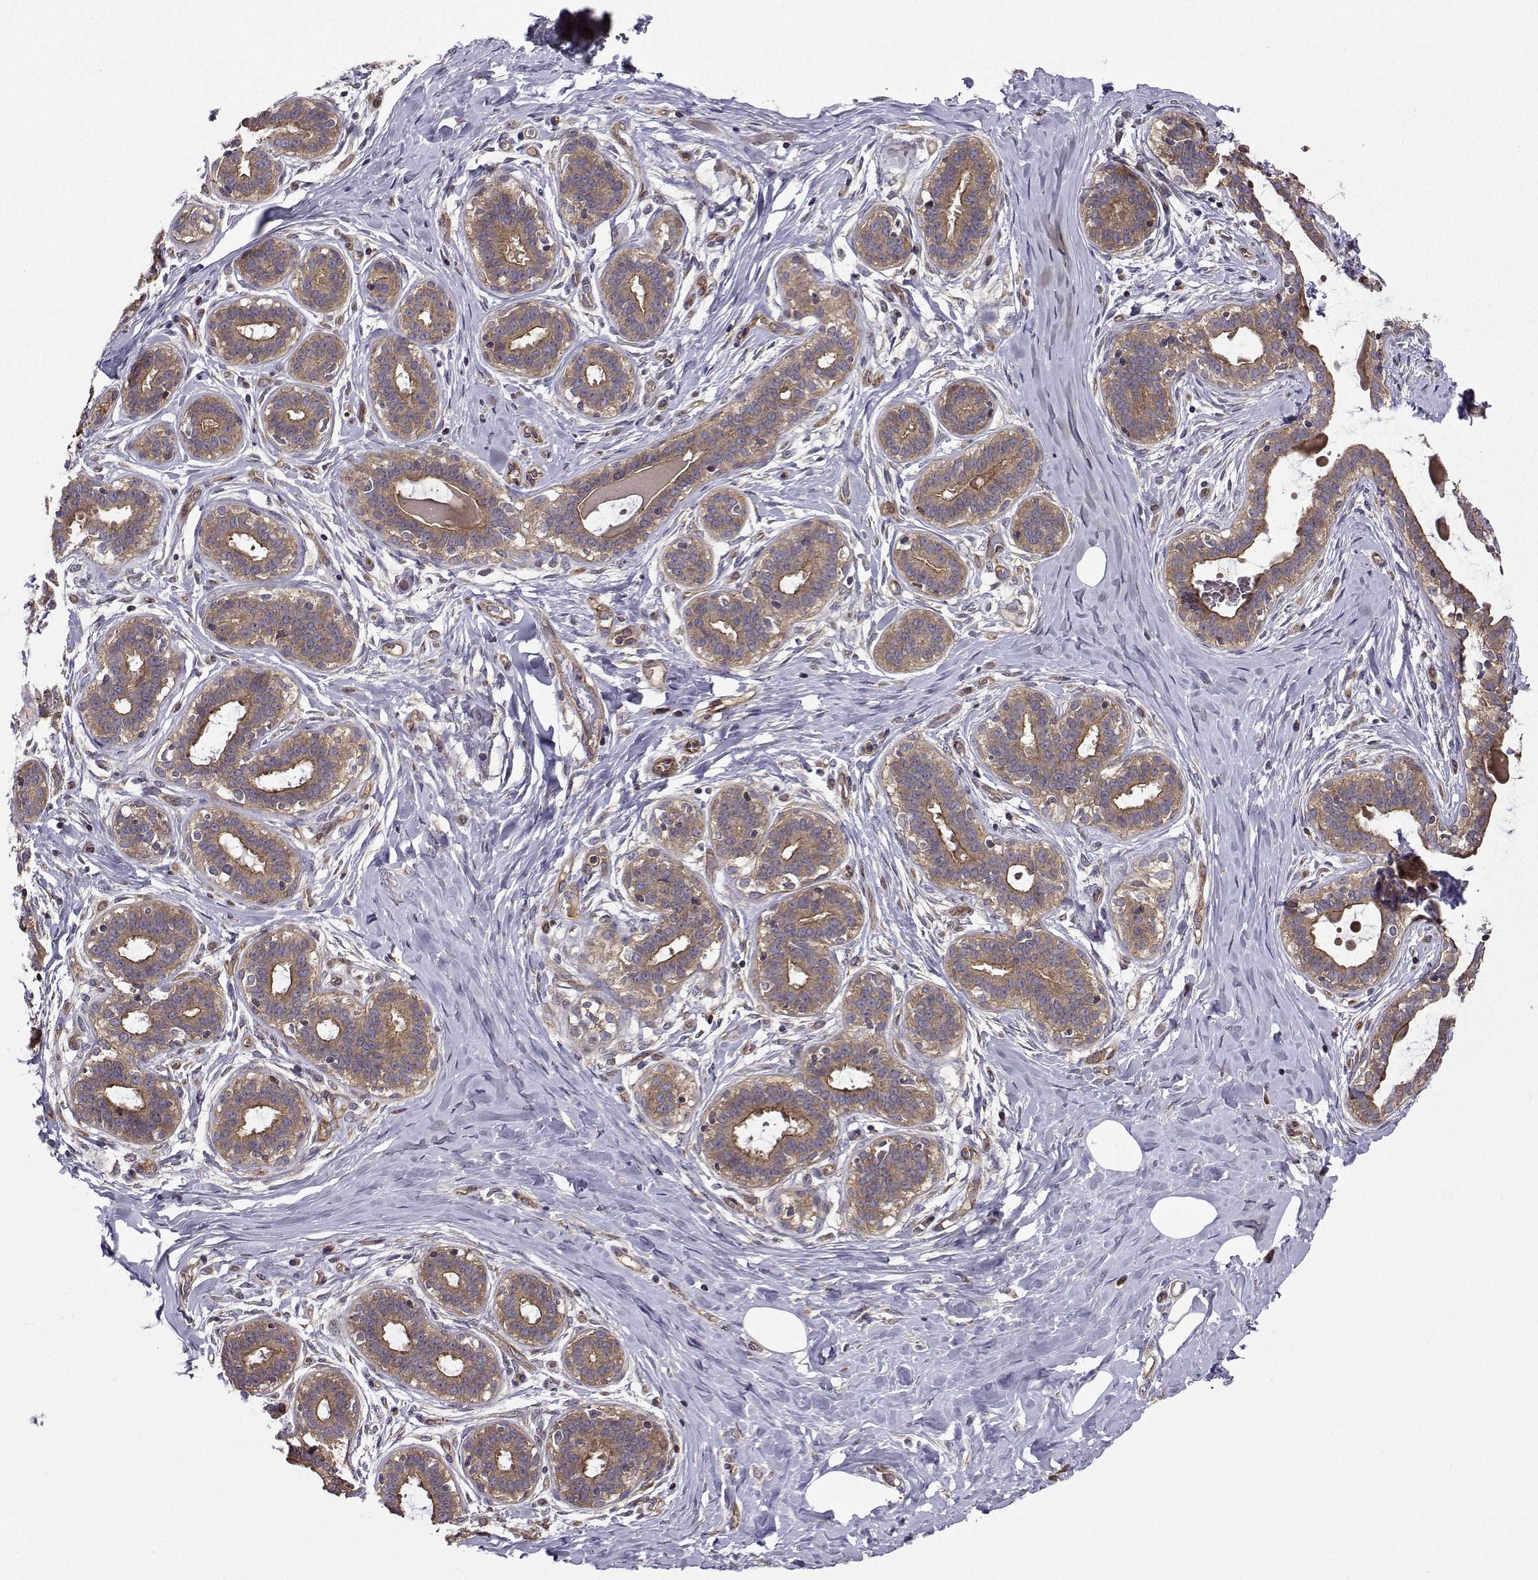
{"staining": {"intensity": "negative", "quantity": "none", "location": "none"}, "tissue": "breast", "cell_type": "Adipocytes", "image_type": "normal", "snomed": [{"axis": "morphology", "description": "Normal tissue, NOS"}, {"axis": "topography", "description": "Skin"}, {"axis": "topography", "description": "Breast"}], "caption": "A high-resolution micrograph shows immunohistochemistry staining of benign breast, which reveals no significant positivity in adipocytes. (Brightfield microscopy of DAB (3,3'-diaminobenzidine) immunohistochemistry at high magnification).", "gene": "ITGB8", "patient": {"sex": "female", "age": 43}}